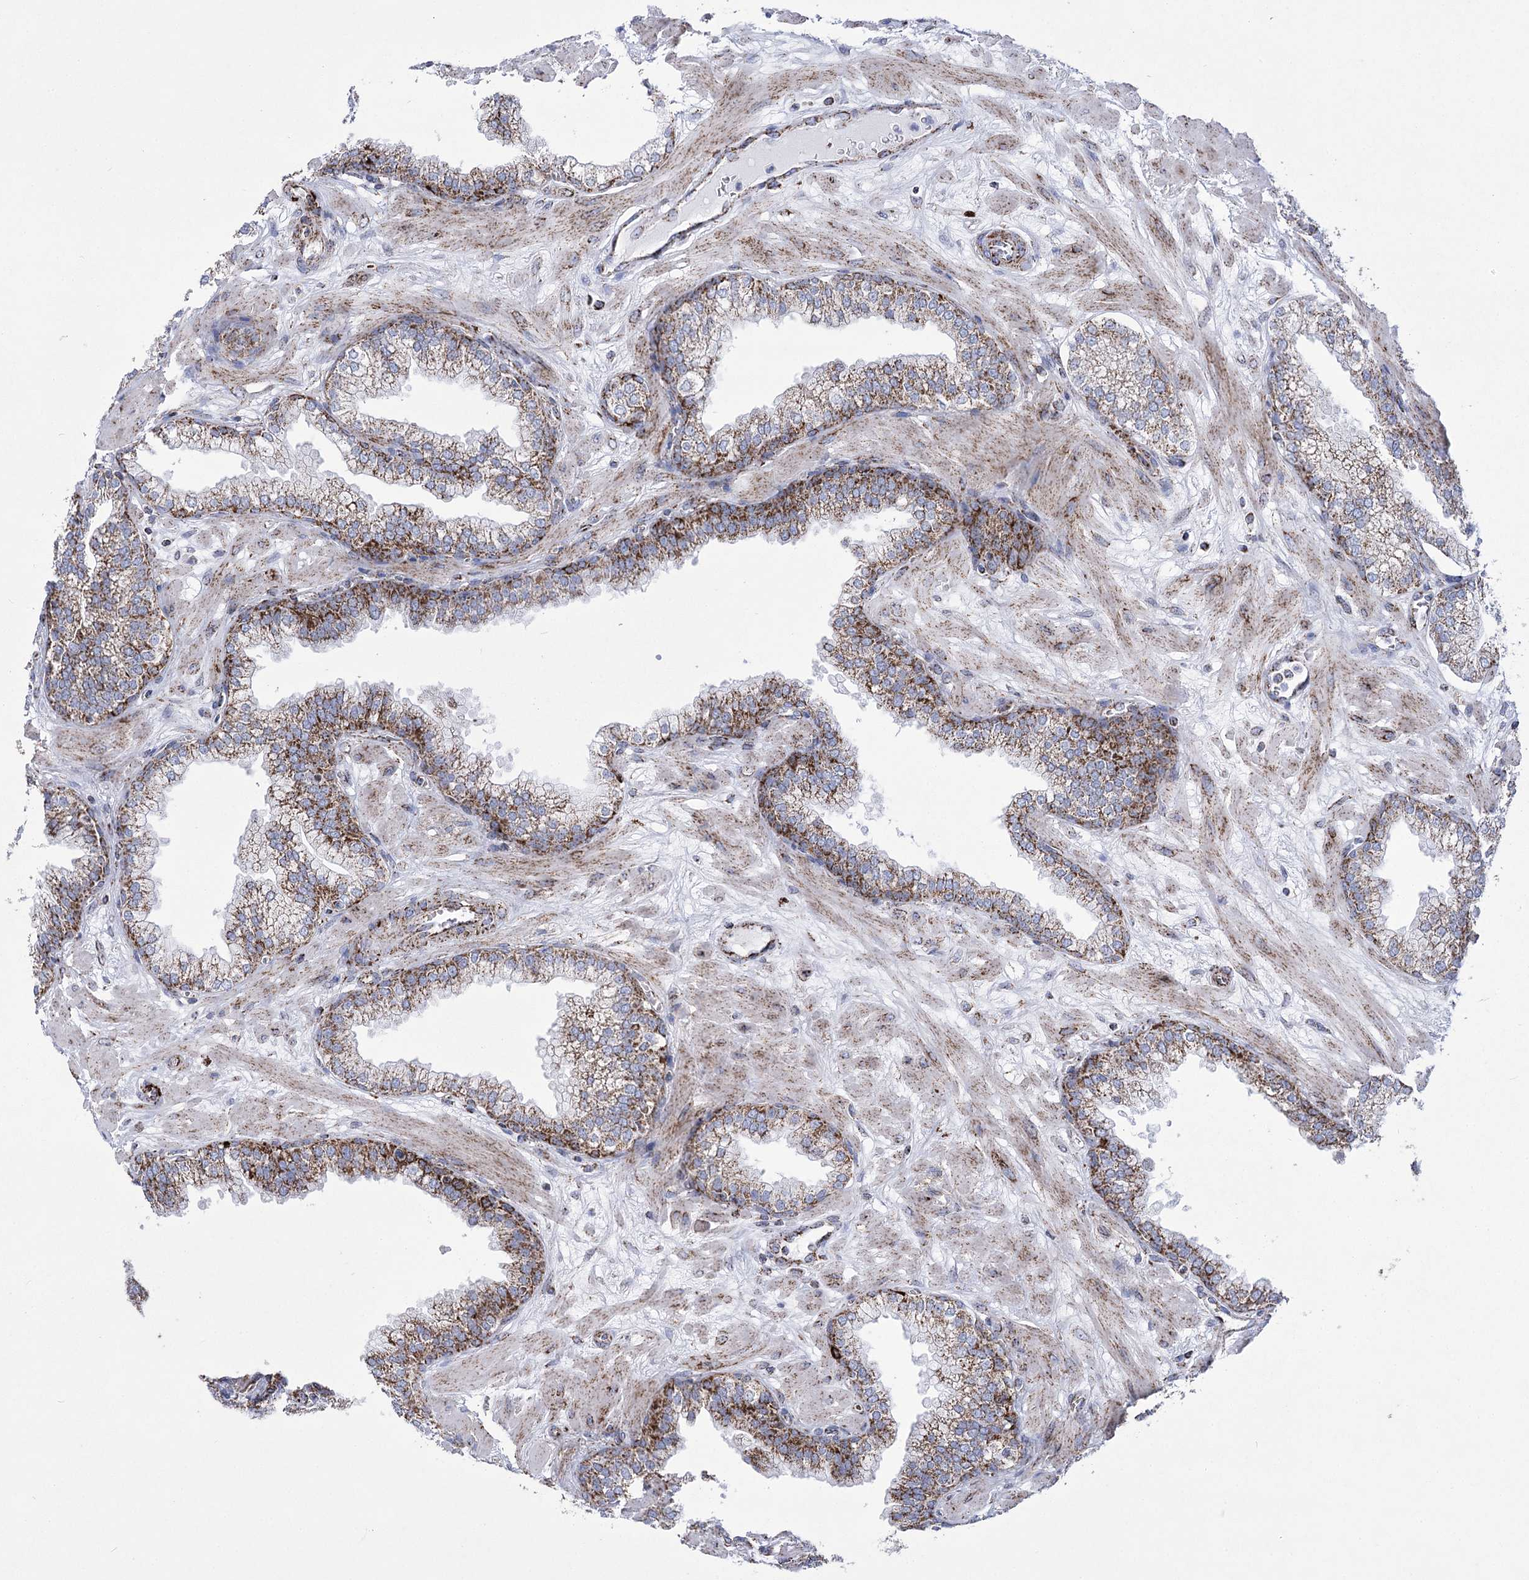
{"staining": {"intensity": "strong", "quantity": ">75%", "location": "cytoplasmic/membranous"}, "tissue": "prostate", "cell_type": "Glandular cells", "image_type": "normal", "snomed": [{"axis": "morphology", "description": "Normal tissue, NOS"}, {"axis": "morphology", "description": "Urothelial carcinoma, Low grade"}, {"axis": "topography", "description": "Urinary bladder"}, {"axis": "topography", "description": "Prostate"}], "caption": "Protein staining by immunohistochemistry demonstrates strong cytoplasmic/membranous expression in approximately >75% of glandular cells in normal prostate.", "gene": "PDHB", "patient": {"sex": "male", "age": 60}}